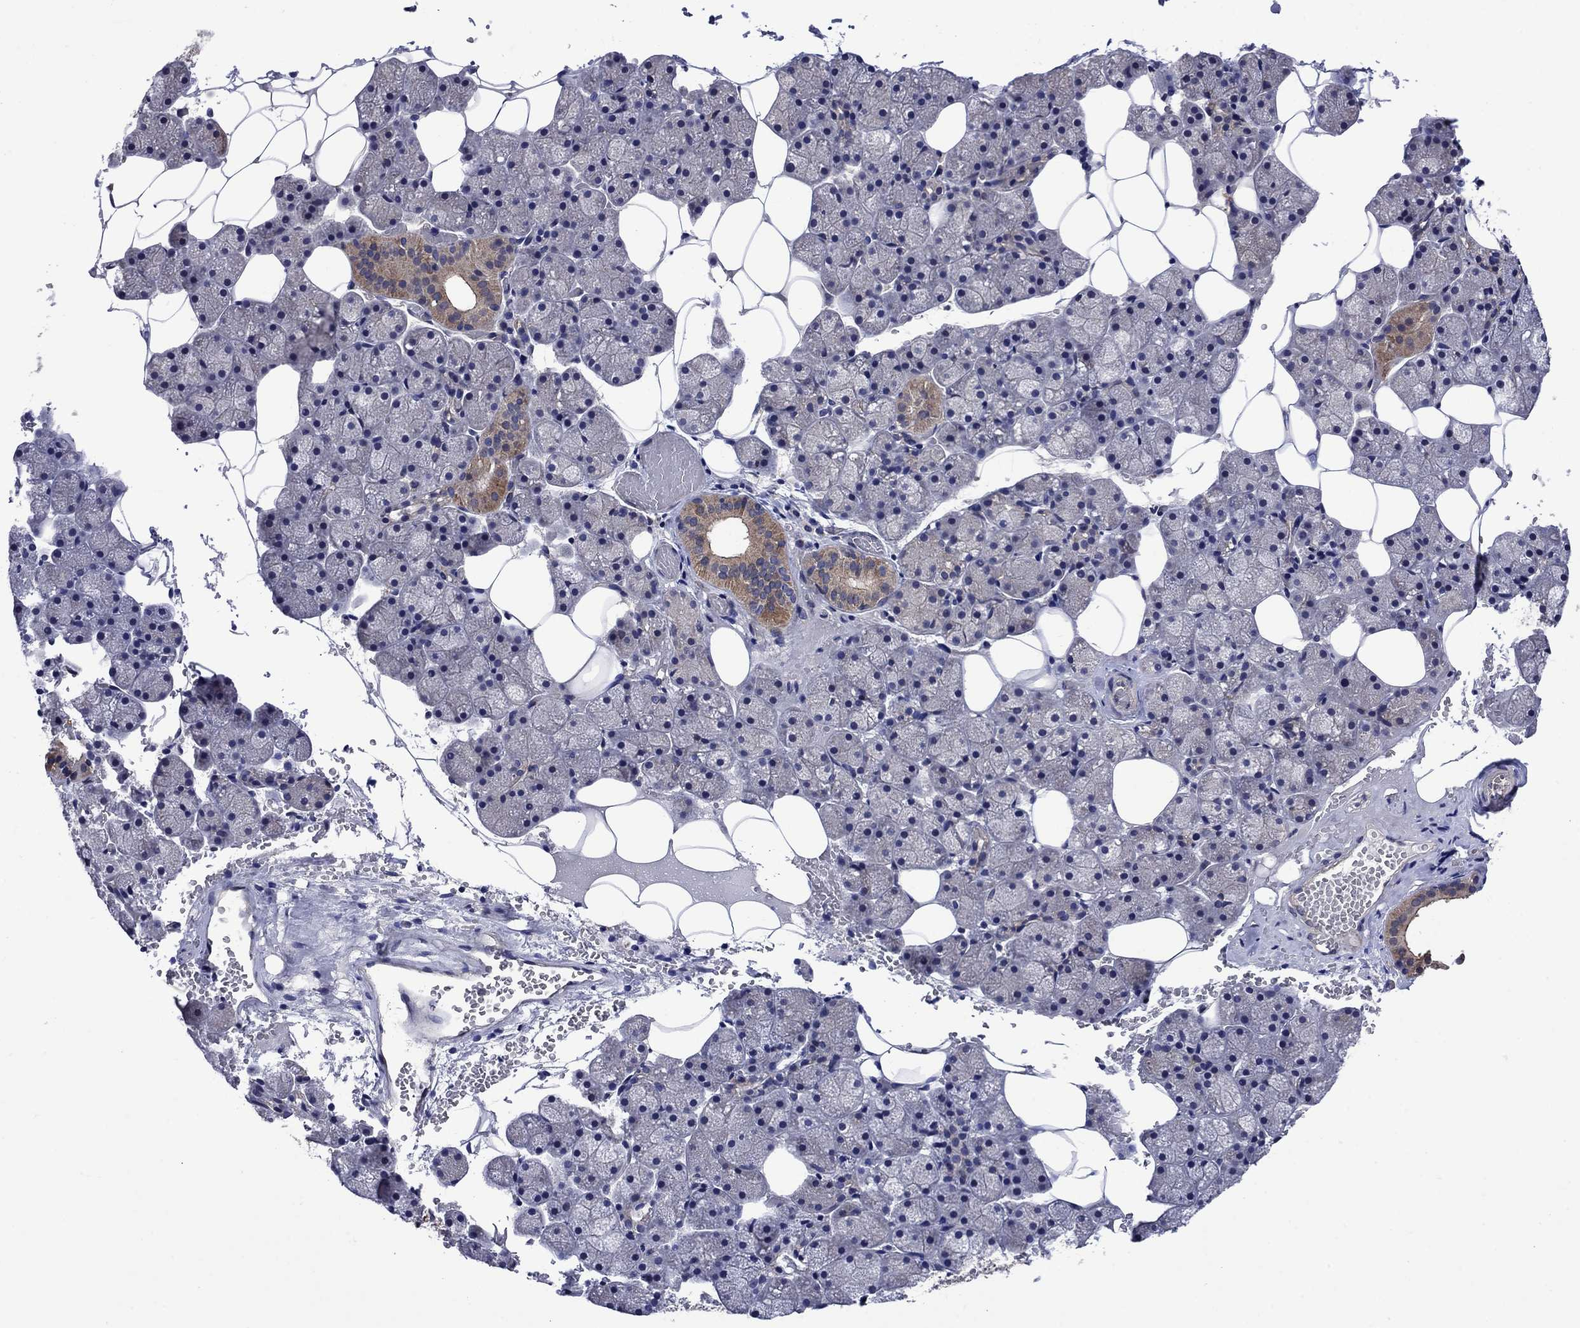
{"staining": {"intensity": "moderate", "quantity": "<25%", "location": "cytoplasmic/membranous"}, "tissue": "salivary gland", "cell_type": "Glandular cells", "image_type": "normal", "snomed": [{"axis": "morphology", "description": "Normal tissue, NOS"}, {"axis": "topography", "description": "Salivary gland"}], "caption": "Protein expression analysis of benign salivary gland displays moderate cytoplasmic/membranous staining in about <25% of glandular cells.", "gene": "KIF22", "patient": {"sex": "male", "age": 38}}